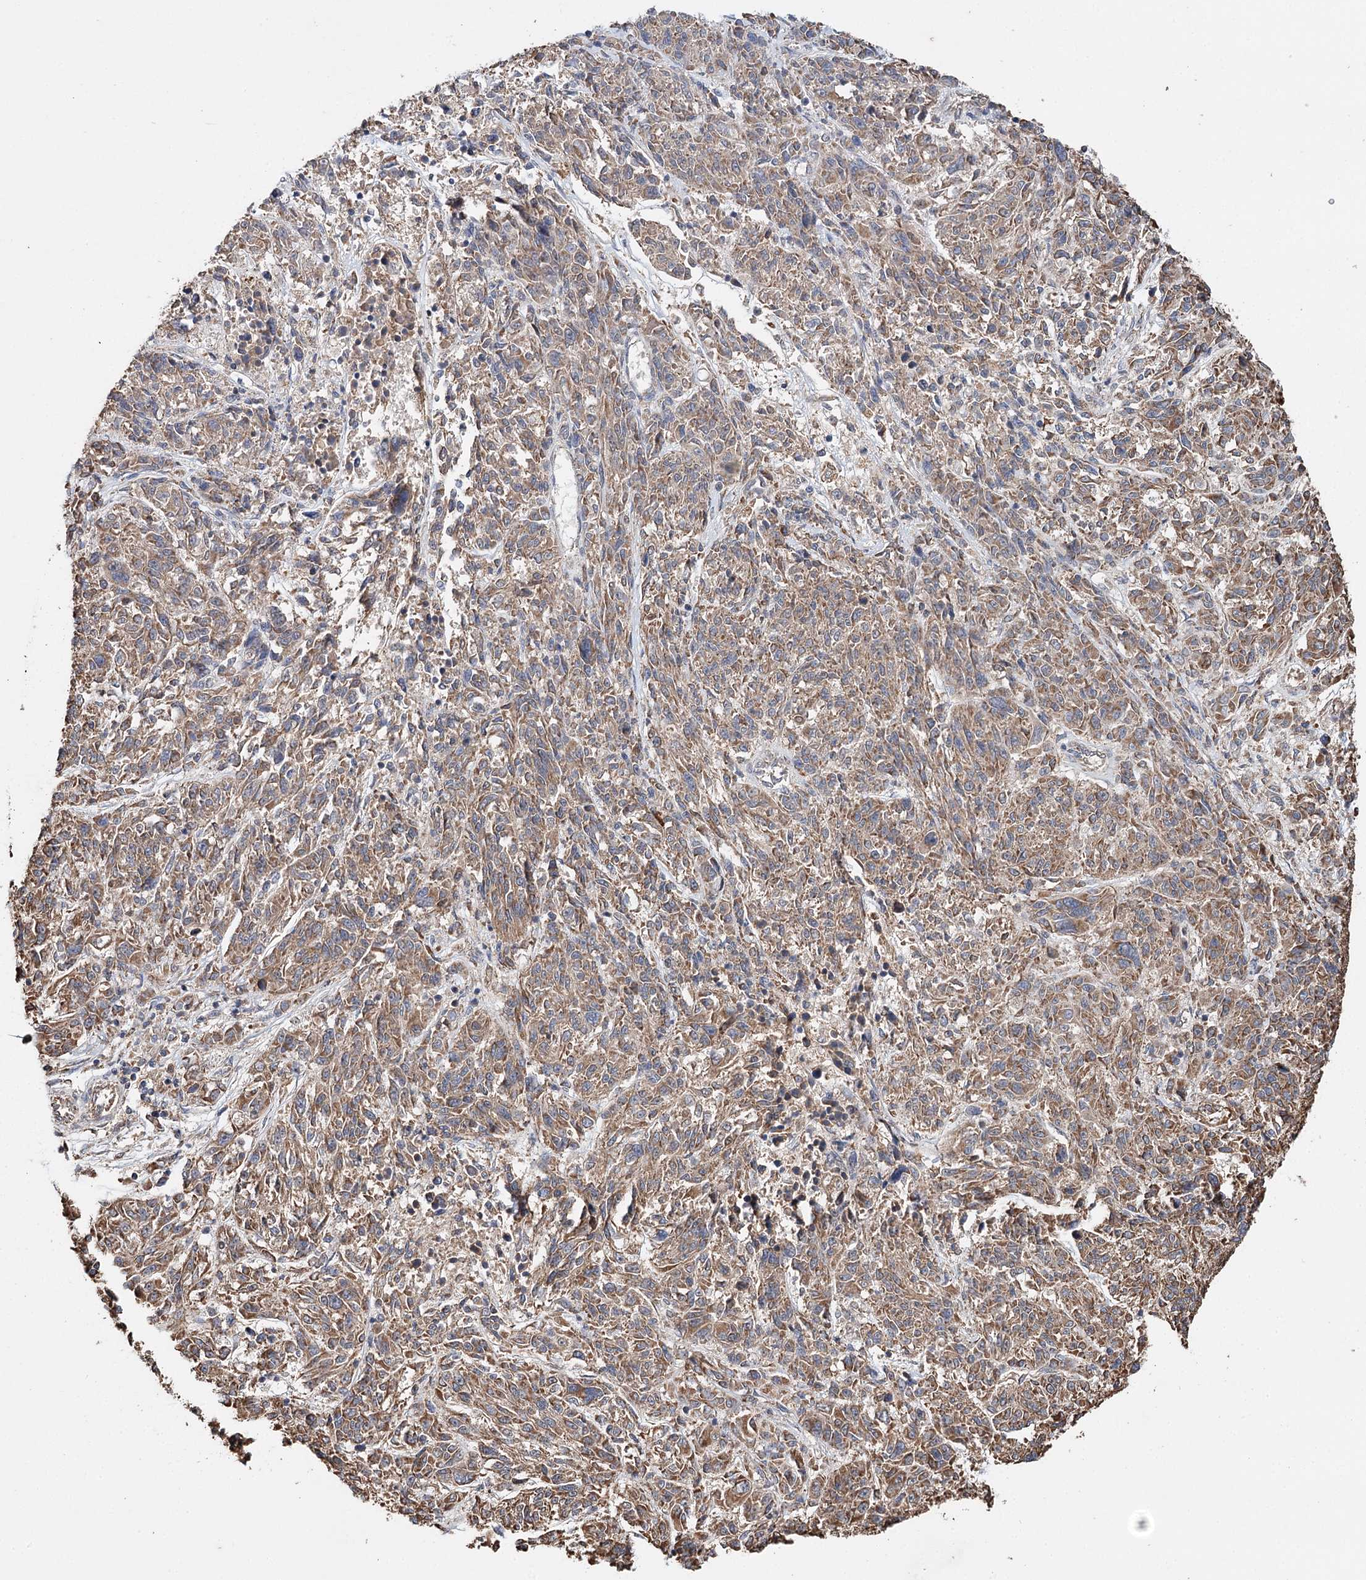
{"staining": {"intensity": "moderate", "quantity": ">75%", "location": "cytoplasmic/membranous"}, "tissue": "melanoma", "cell_type": "Tumor cells", "image_type": "cancer", "snomed": [{"axis": "morphology", "description": "Malignant melanoma, NOS"}, {"axis": "topography", "description": "Skin"}], "caption": "IHC staining of melanoma, which exhibits medium levels of moderate cytoplasmic/membranous staining in approximately >75% of tumor cells indicating moderate cytoplasmic/membranous protein positivity. The staining was performed using DAB (3,3'-diaminobenzidine) (brown) for protein detection and nuclei were counterstained in hematoxylin (blue).", "gene": "PIK3CB", "patient": {"sex": "male", "age": 53}}